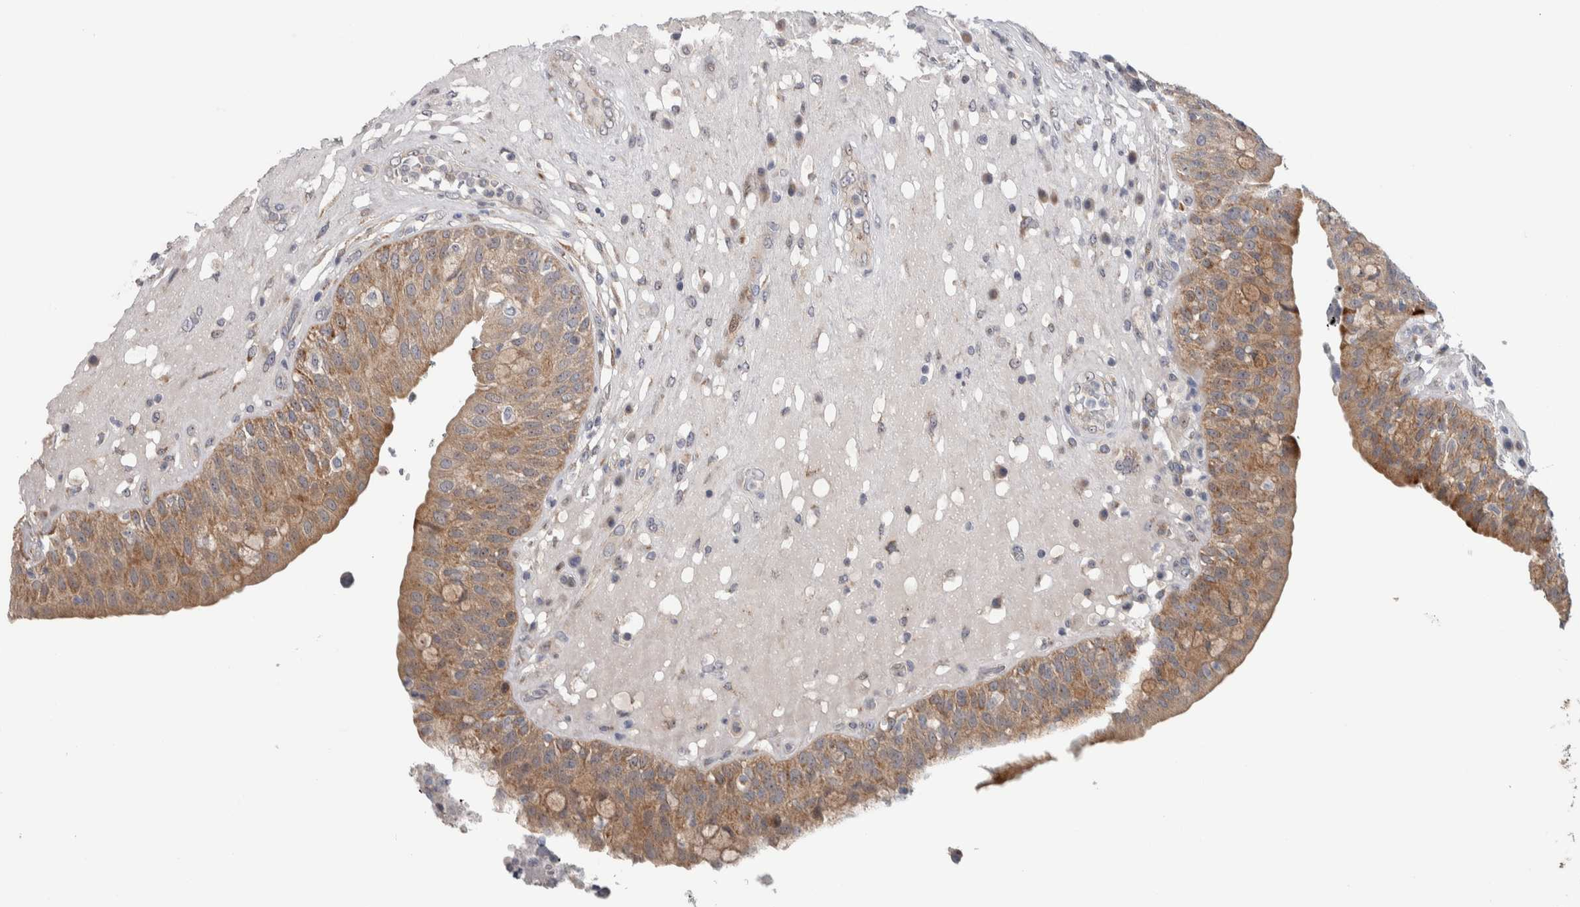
{"staining": {"intensity": "moderate", "quantity": ">75%", "location": "cytoplasmic/membranous"}, "tissue": "urinary bladder", "cell_type": "Urothelial cells", "image_type": "normal", "snomed": [{"axis": "morphology", "description": "Normal tissue, NOS"}, {"axis": "topography", "description": "Urinary bladder"}], "caption": "Urinary bladder stained with IHC exhibits moderate cytoplasmic/membranous expression in about >75% of urothelial cells. (DAB (3,3'-diaminobenzidine) IHC, brown staining for protein, blue staining for nuclei).", "gene": "PRRG4", "patient": {"sex": "female", "age": 62}}